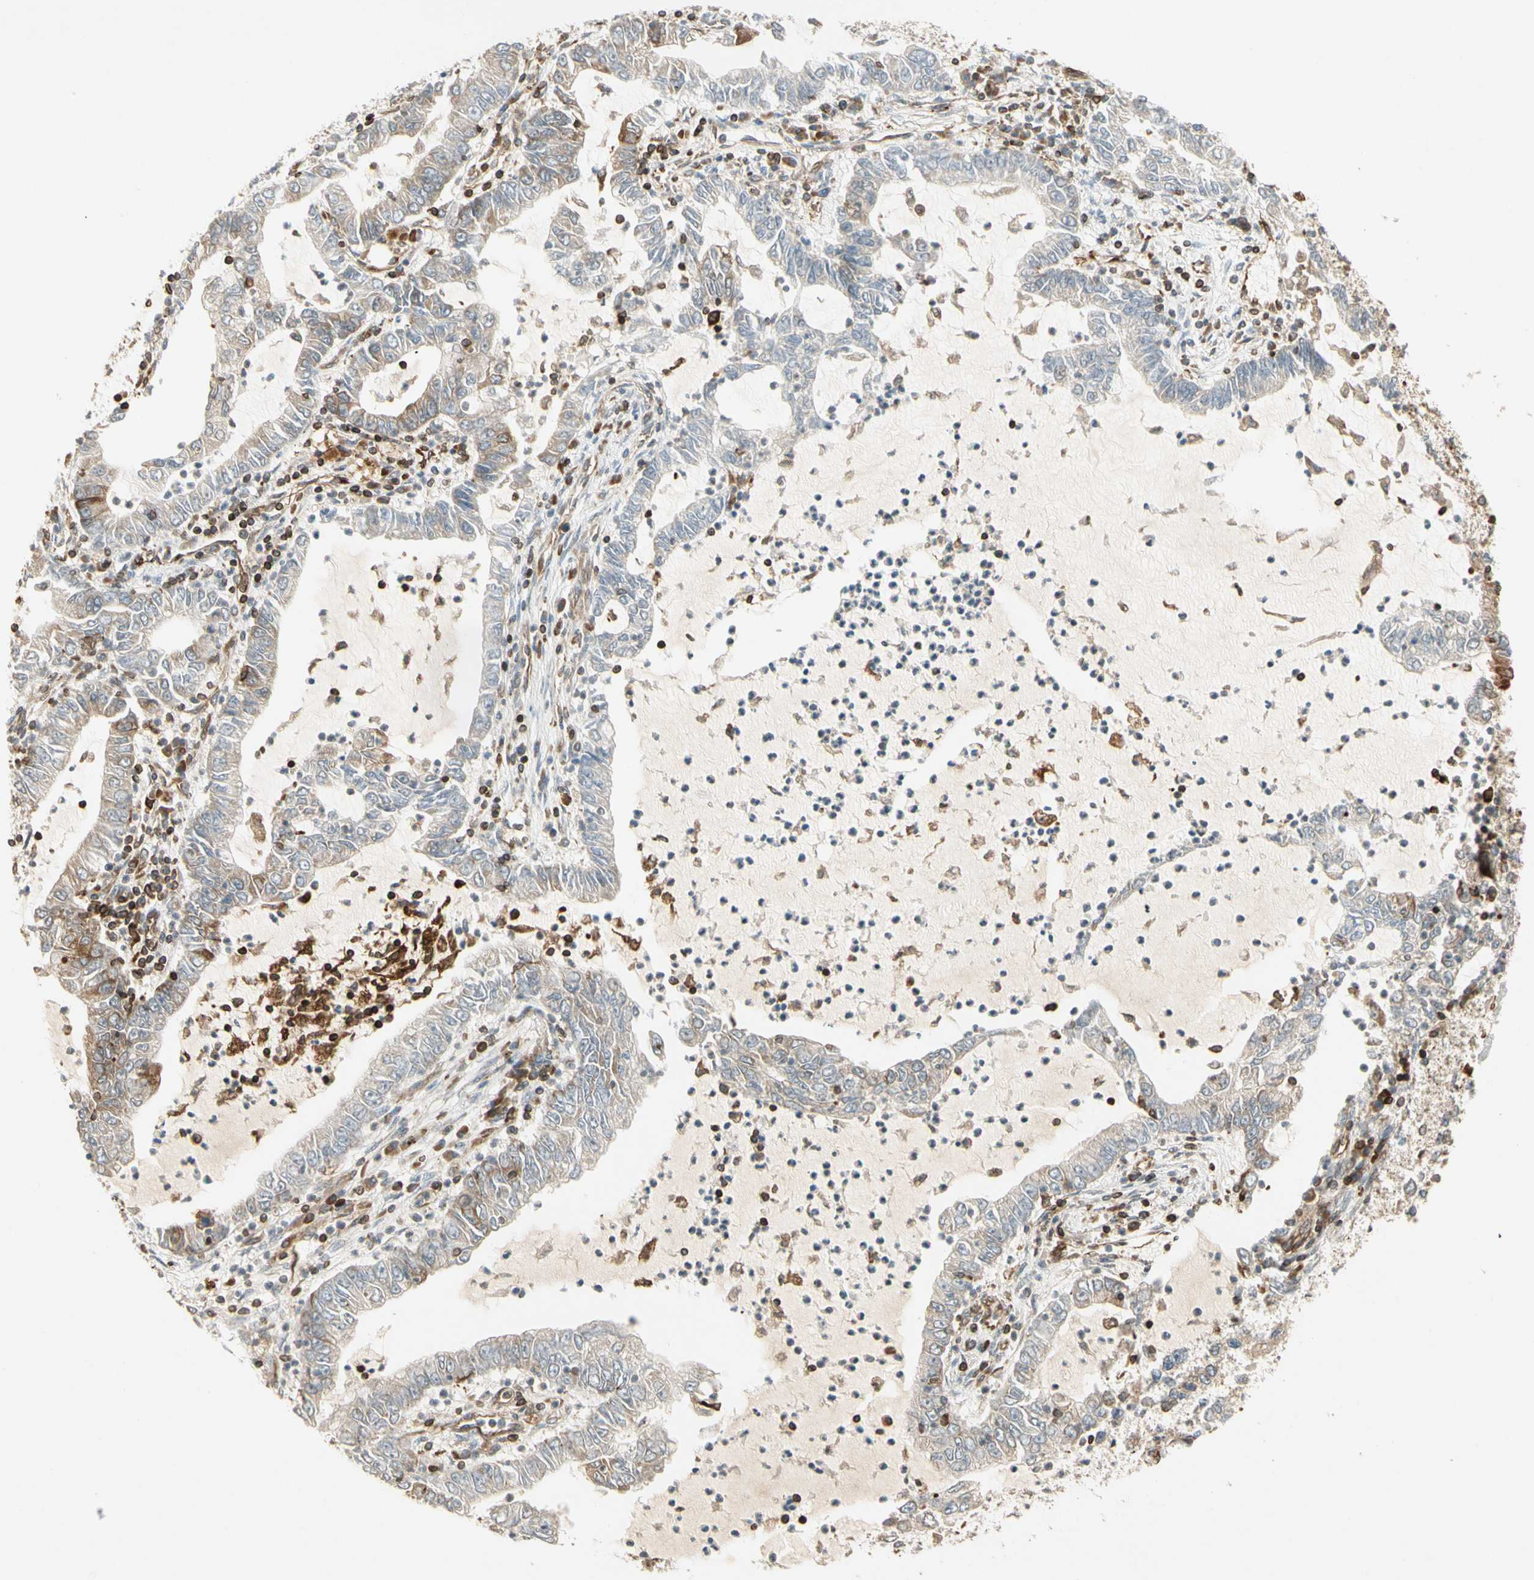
{"staining": {"intensity": "moderate", "quantity": ">75%", "location": "cytoplasmic/membranous"}, "tissue": "lung cancer", "cell_type": "Tumor cells", "image_type": "cancer", "snomed": [{"axis": "morphology", "description": "Adenocarcinoma, NOS"}, {"axis": "topography", "description": "Lung"}], "caption": "Brown immunohistochemical staining in adenocarcinoma (lung) demonstrates moderate cytoplasmic/membranous positivity in about >75% of tumor cells.", "gene": "TAPBP", "patient": {"sex": "female", "age": 51}}